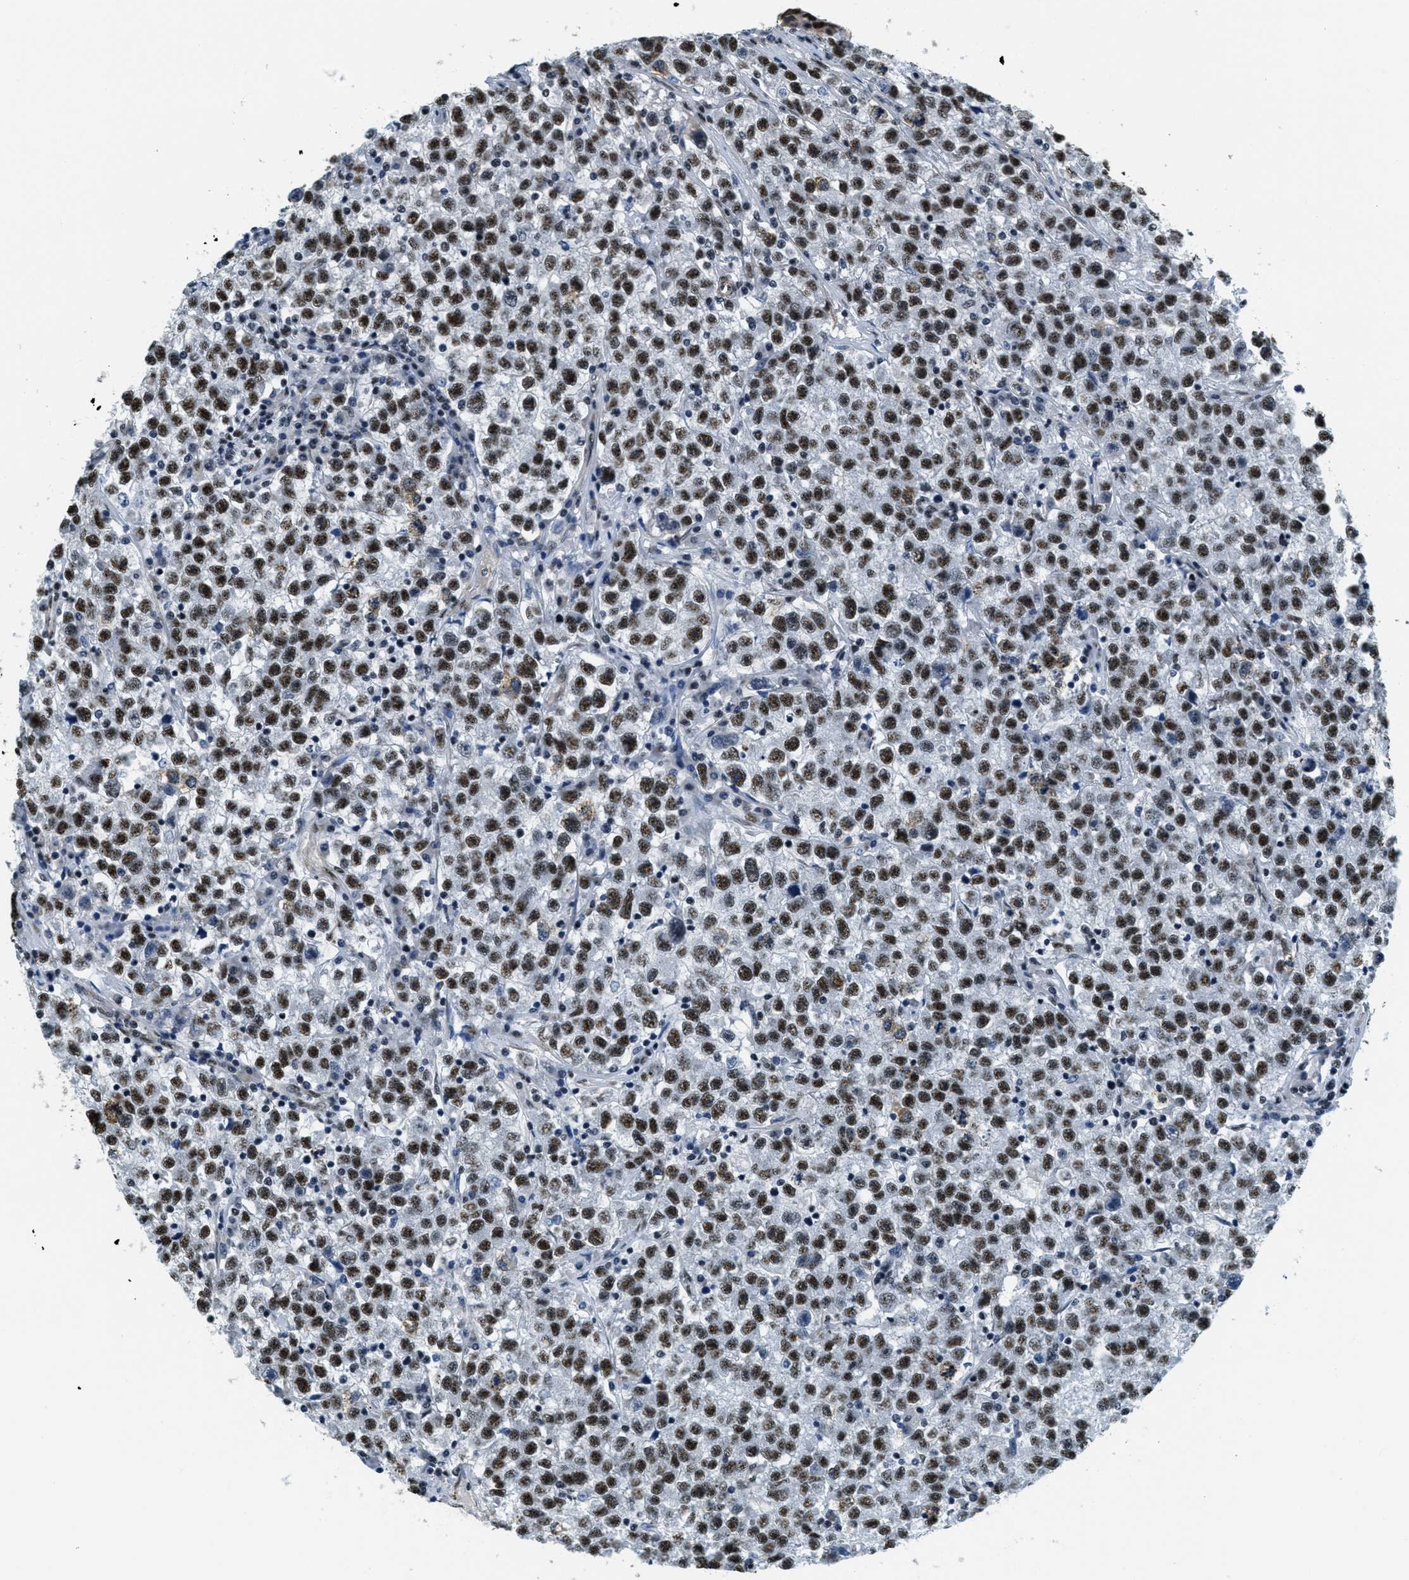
{"staining": {"intensity": "strong", "quantity": ">75%", "location": "nuclear"}, "tissue": "testis cancer", "cell_type": "Tumor cells", "image_type": "cancer", "snomed": [{"axis": "morphology", "description": "Seminoma, NOS"}, {"axis": "topography", "description": "Testis"}], "caption": "This is an image of immunohistochemistry staining of seminoma (testis), which shows strong positivity in the nuclear of tumor cells.", "gene": "CFAP36", "patient": {"sex": "male", "age": 22}}